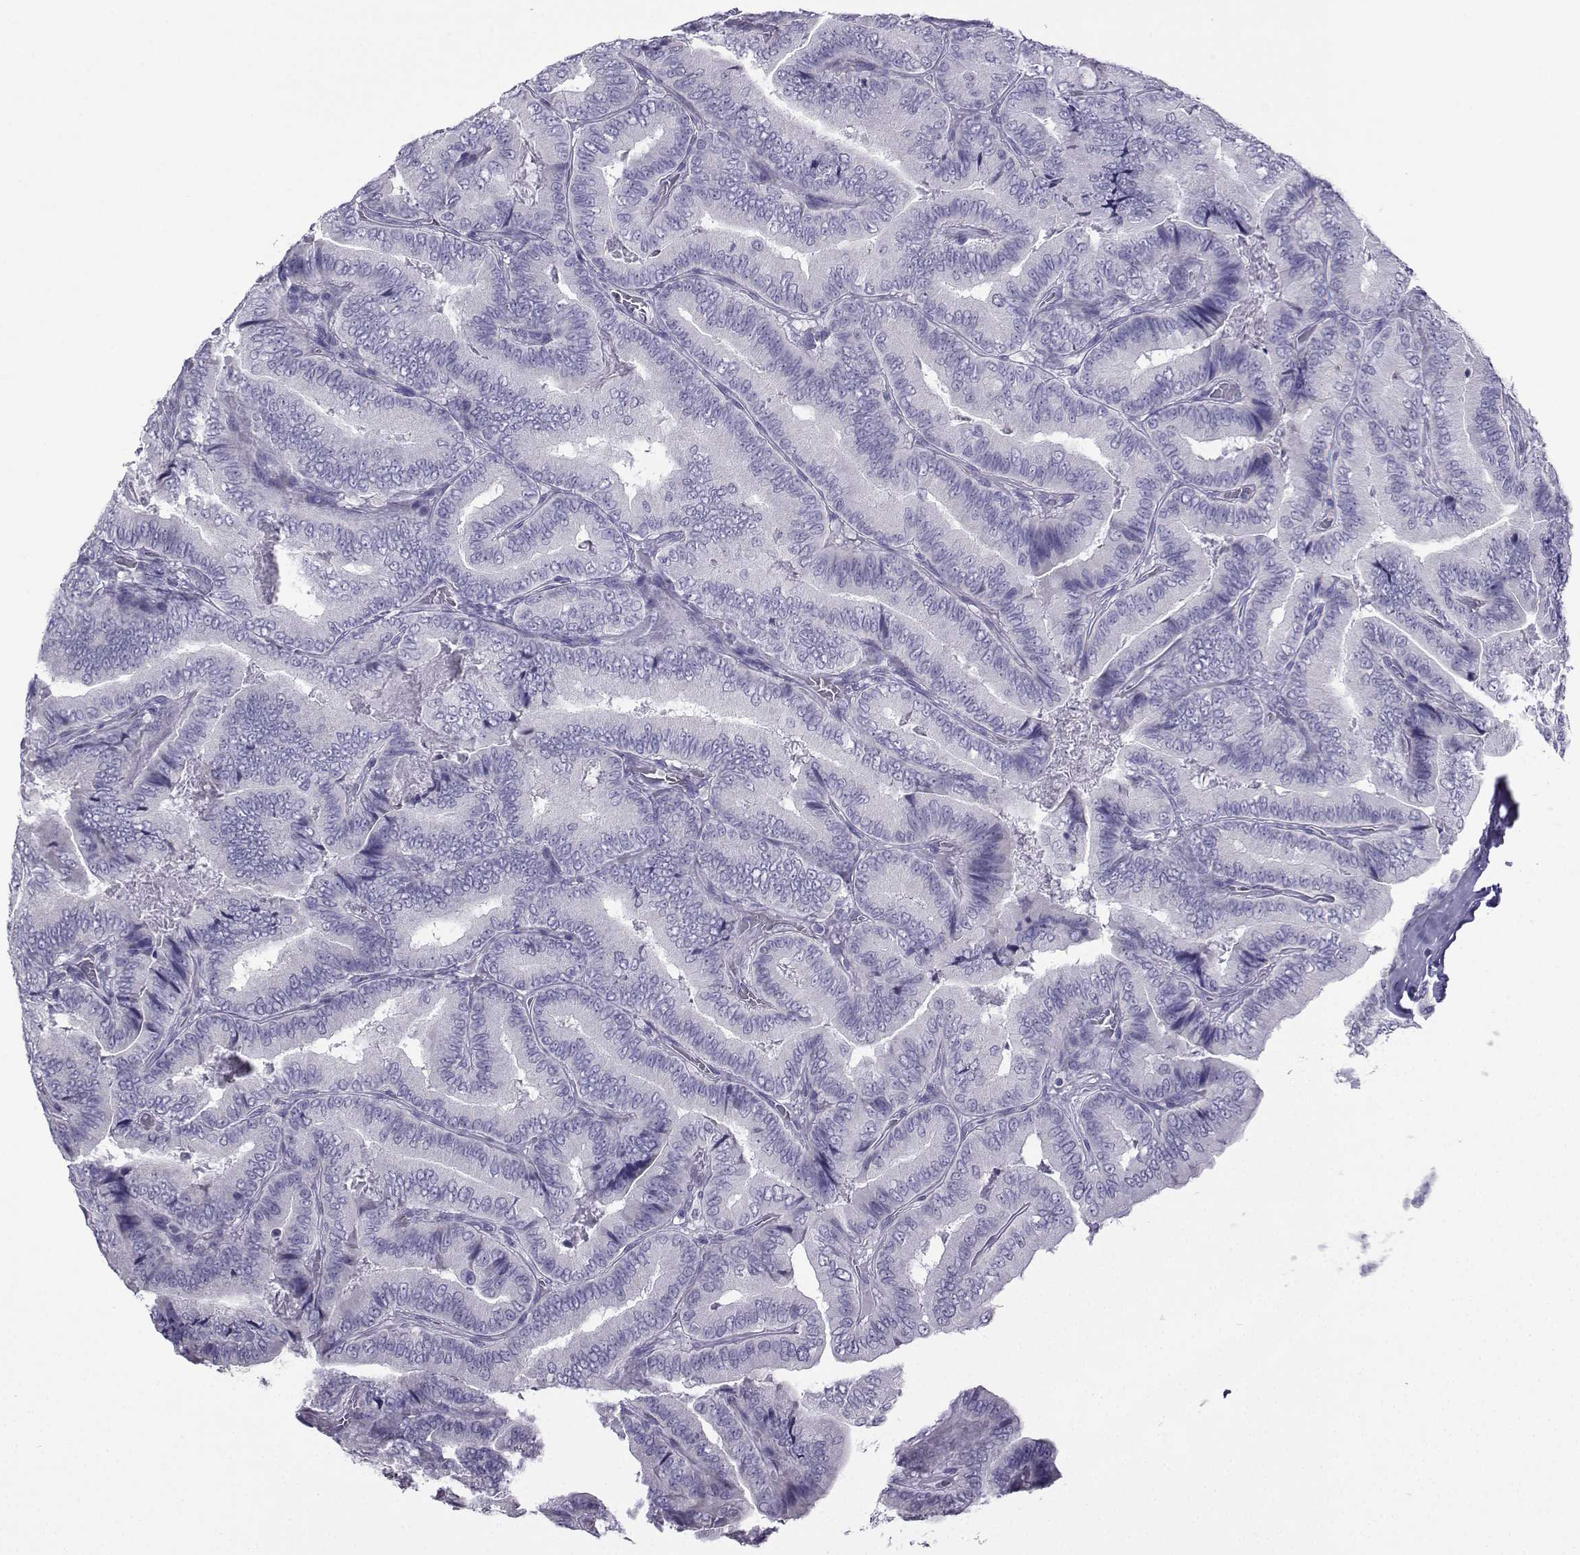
{"staining": {"intensity": "negative", "quantity": "none", "location": "none"}, "tissue": "thyroid cancer", "cell_type": "Tumor cells", "image_type": "cancer", "snomed": [{"axis": "morphology", "description": "Papillary adenocarcinoma, NOS"}, {"axis": "topography", "description": "Thyroid gland"}], "caption": "IHC photomicrograph of thyroid papillary adenocarcinoma stained for a protein (brown), which demonstrates no expression in tumor cells.", "gene": "KIF17", "patient": {"sex": "male", "age": 61}}